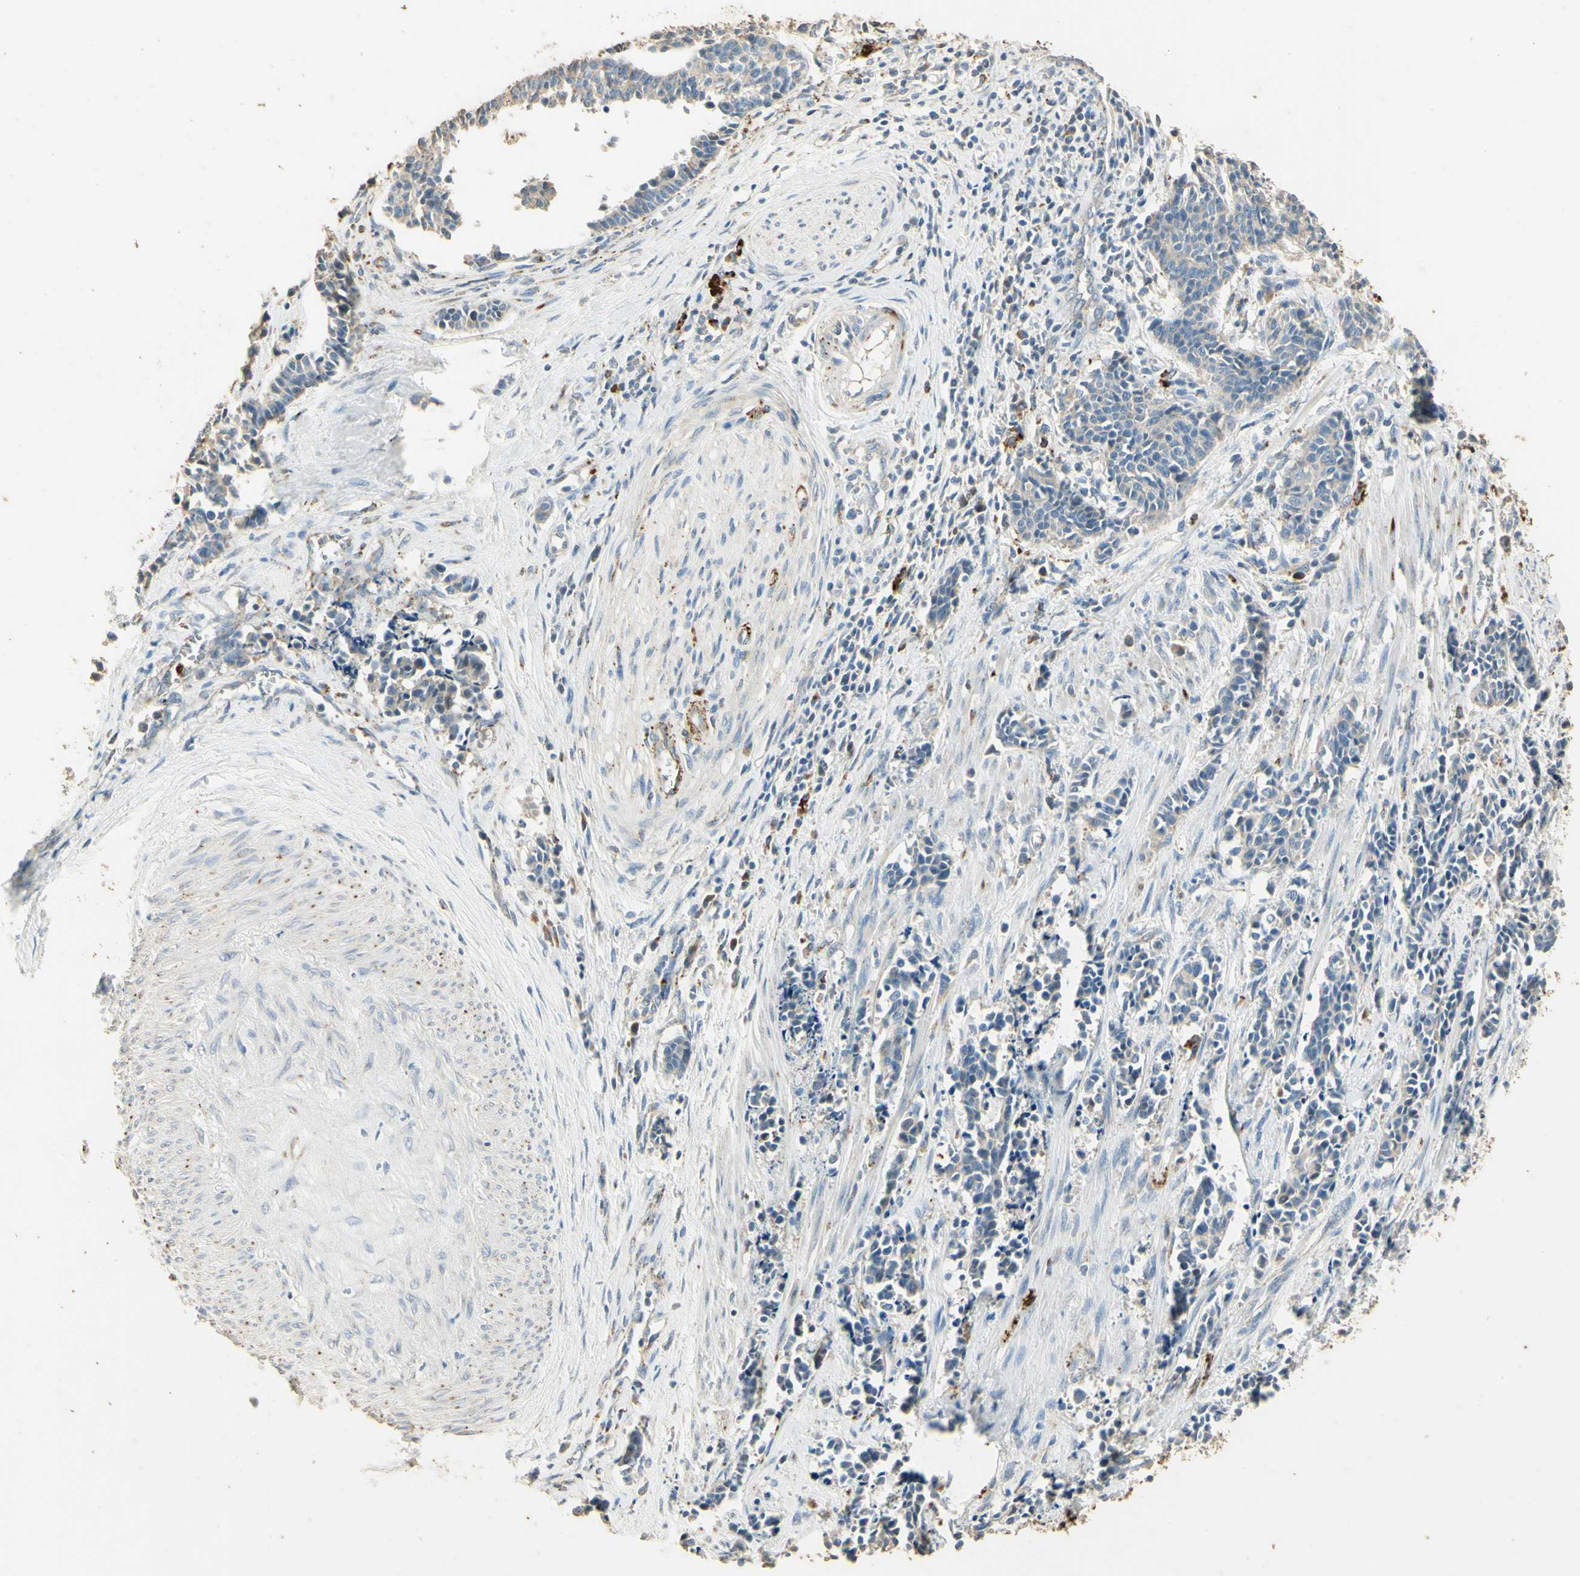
{"staining": {"intensity": "negative", "quantity": "none", "location": "none"}, "tissue": "cervical cancer", "cell_type": "Tumor cells", "image_type": "cancer", "snomed": [{"axis": "morphology", "description": "Squamous cell carcinoma, NOS"}, {"axis": "topography", "description": "Cervix"}], "caption": "A high-resolution photomicrograph shows IHC staining of cervical cancer, which demonstrates no significant expression in tumor cells.", "gene": "ARHGEF17", "patient": {"sex": "female", "age": 35}}